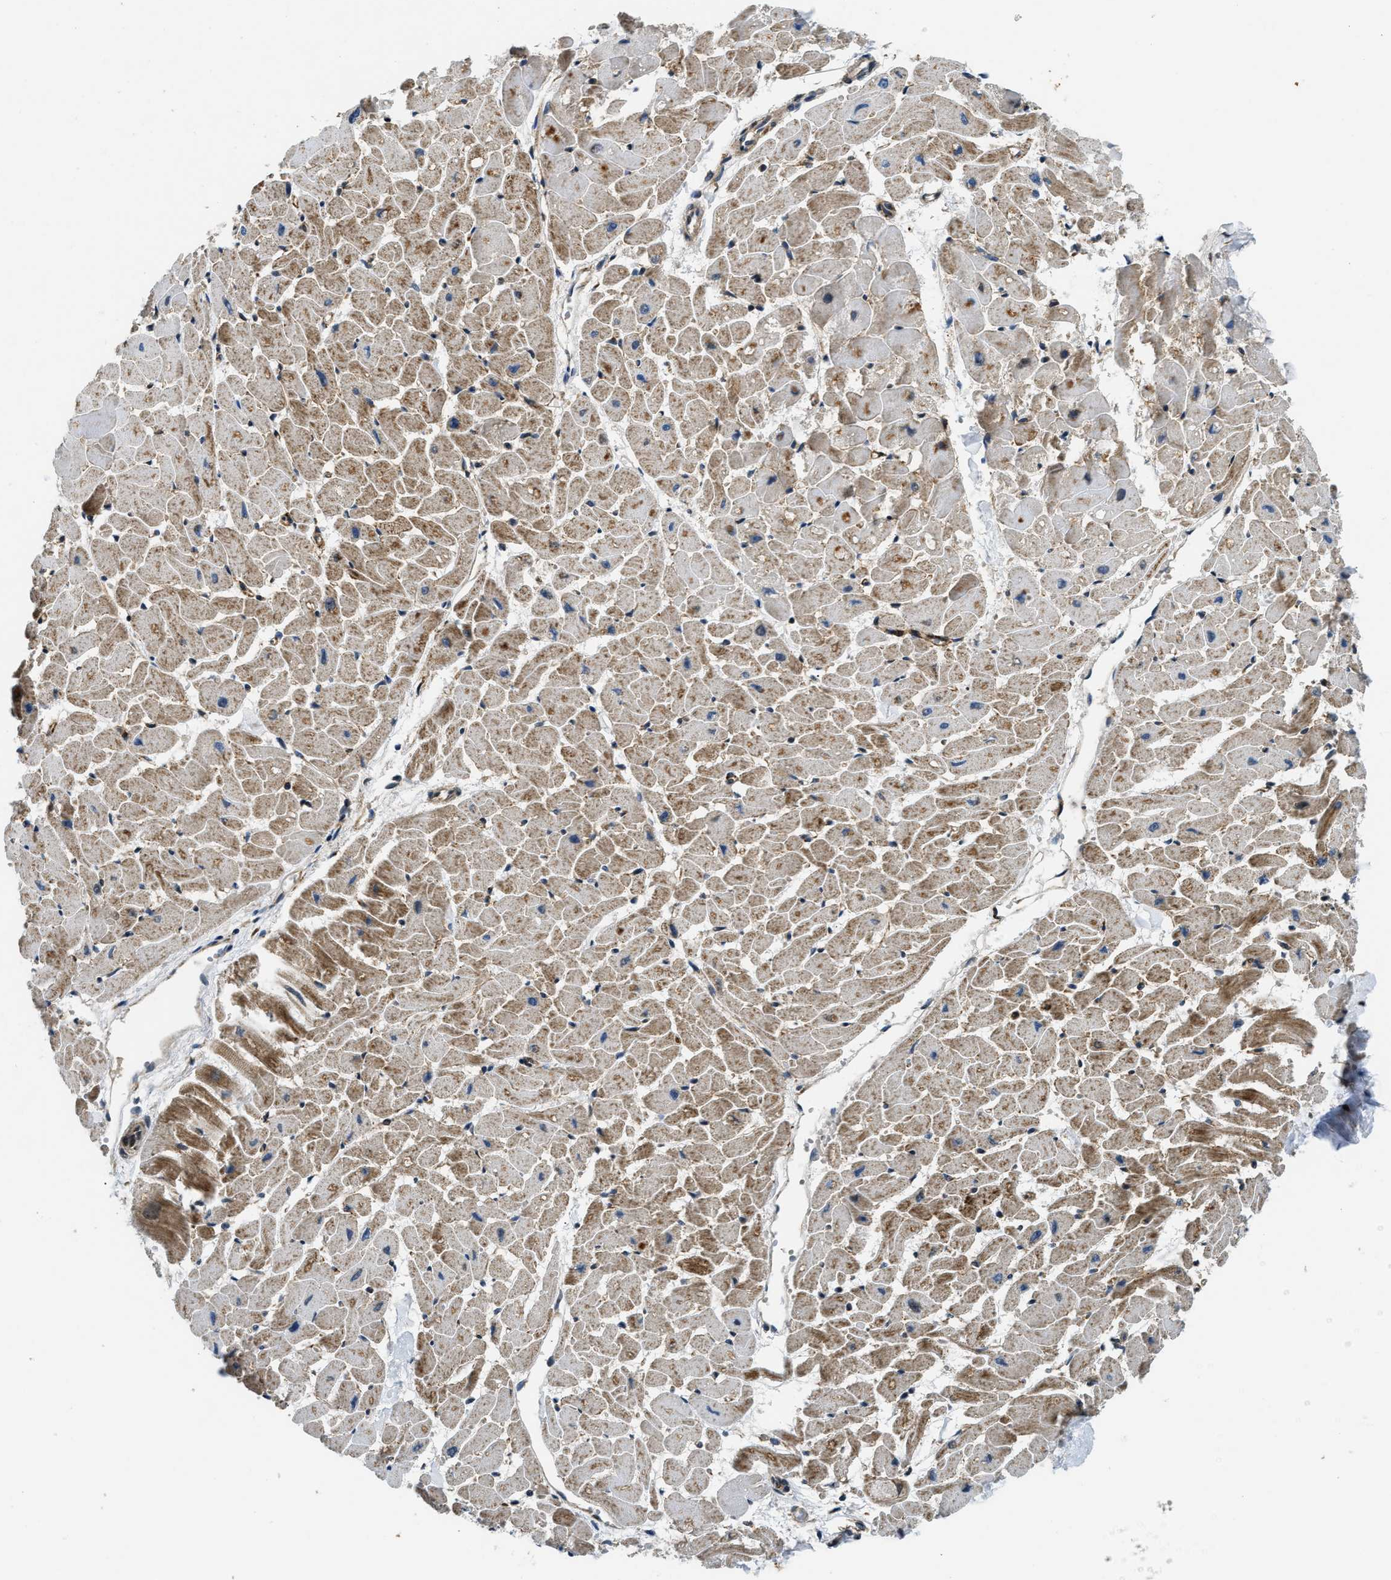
{"staining": {"intensity": "moderate", "quantity": "25%-75%", "location": "cytoplasmic/membranous"}, "tissue": "heart muscle", "cell_type": "Cardiomyocytes", "image_type": "normal", "snomed": [{"axis": "morphology", "description": "Normal tissue, NOS"}, {"axis": "topography", "description": "Heart"}], "caption": "Heart muscle stained for a protein (brown) demonstrates moderate cytoplasmic/membranous positive positivity in about 25%-75% of cardiomyocytes.", "gene": "PNPLA8", "patient": {"sex": "female", "age": 19}}